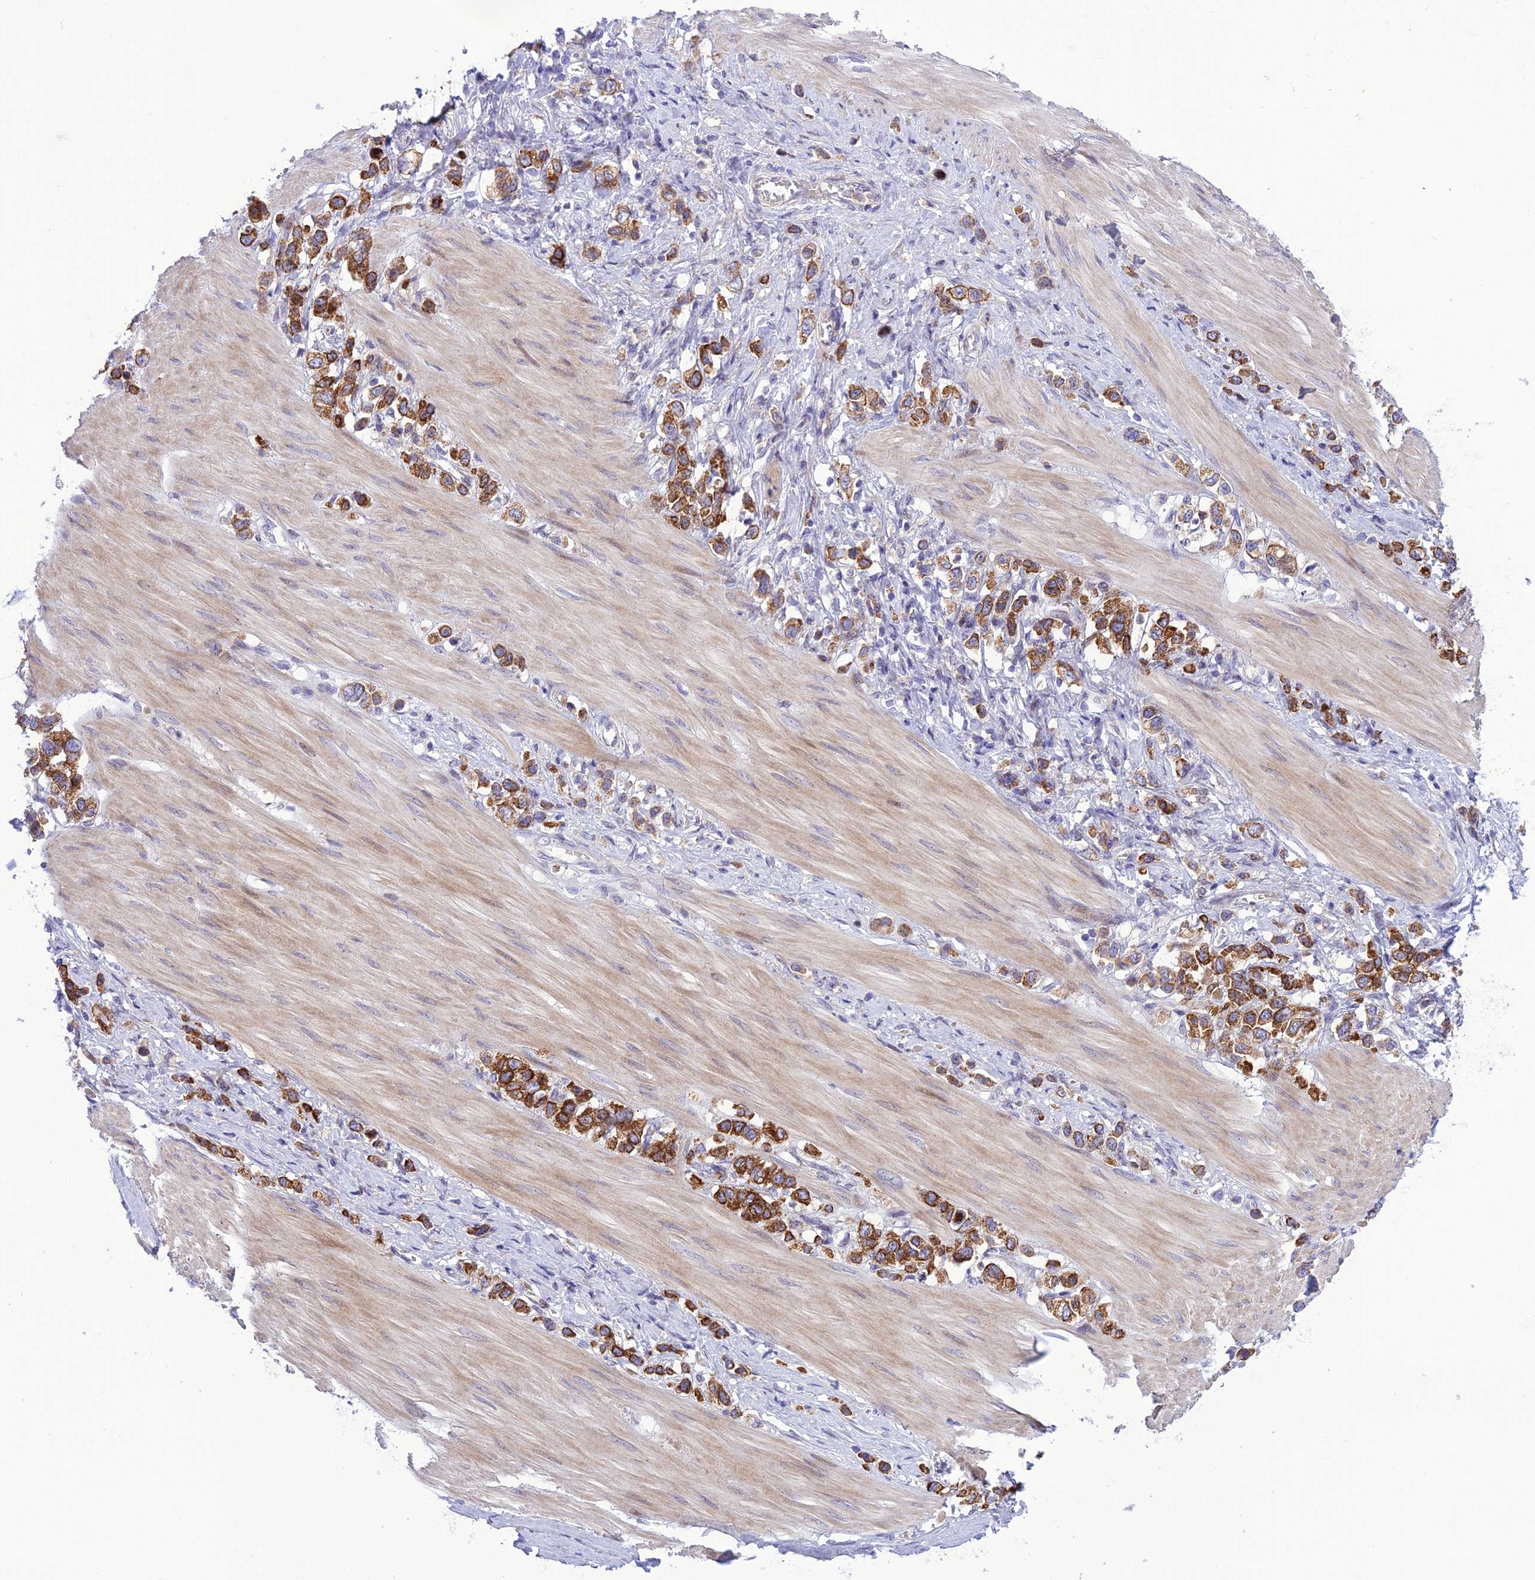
{"staining": {"intensity": "strong", "quantity": ">75%", "location": "cytoplasmic/membranous"}, "tissue": "stomach cancer", "cell_type": "Tumor cells", "image_type": "cancer", "snomed": [{"axis": "morphology", "description": "Adenocarcinoma, NOS"}, {"axis": "topography", "description": "Stomach"}], "caption": "Protein staining of stomach cancer tissue displays strong cytoplasmic/membranous staining in approximately >75% of tumor cells. The staining was performed using DAB to visualize the protein expression in brown, while the nuclei were stained in blue with hematoxylin (Magnification: 20x).", "gene": "JMY", "patient": {"sex": "female", "age": 65}}